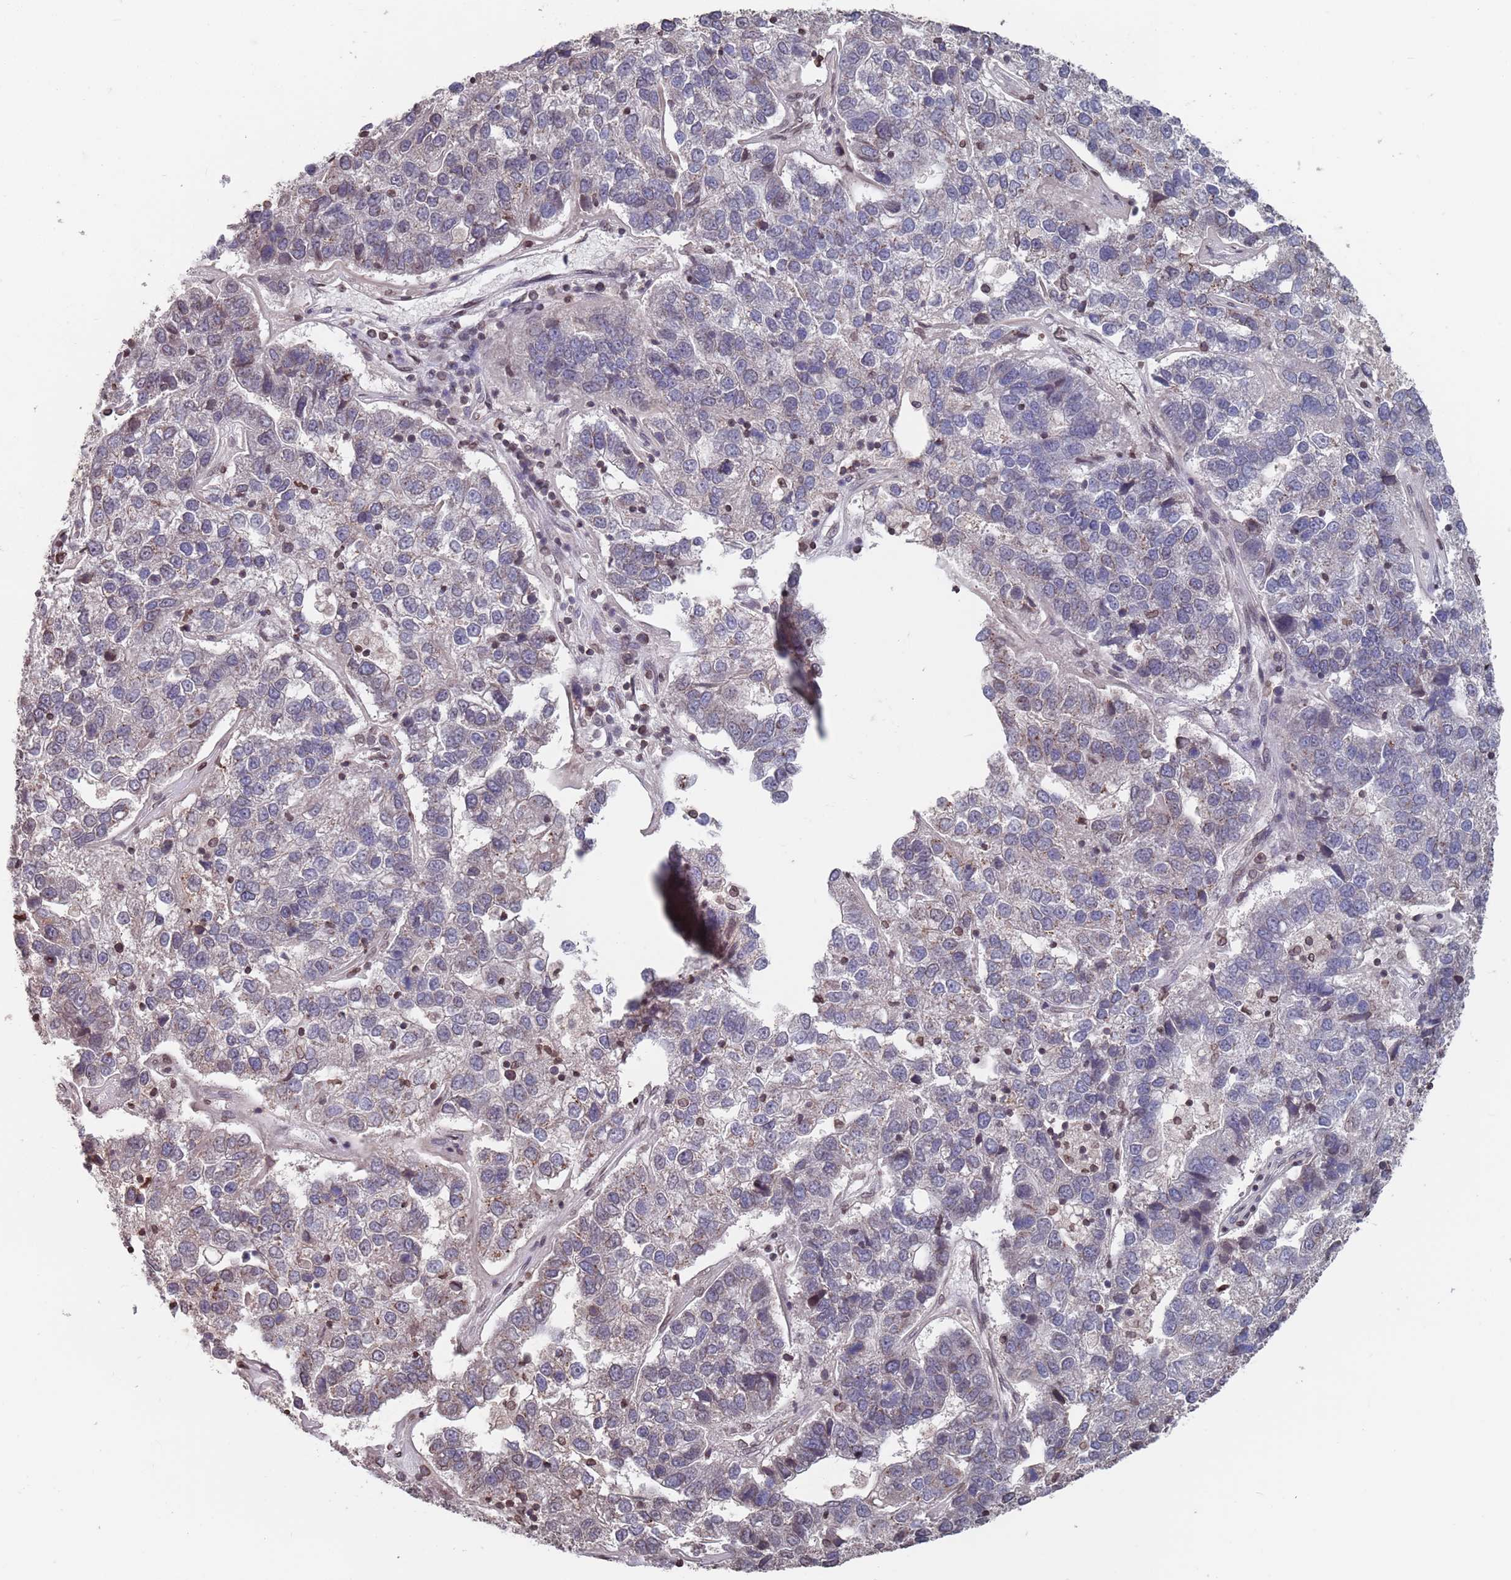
{"staining": {"intensity": "weak", "quantity": "<25%", "location": "cytoplasmic/membranous"}, "tissue": "pancreatic cancer", "cell_type": "Tumor cells", "image_type": "cancer", "snomed": [{"axis": "morphology", "description": "Adenocarcinoma, NOS"}, {"axis": "topography", "description": "Pancreas"}], "caption": "High power microscopy histopathology image of an immunohistochemistry (IHC) image of pancreatic adenocarcinoma, revealing no significant staining in tumor cells.", "gene": "SDHAF3", "patient": {"sex": "female", "age": 61}}